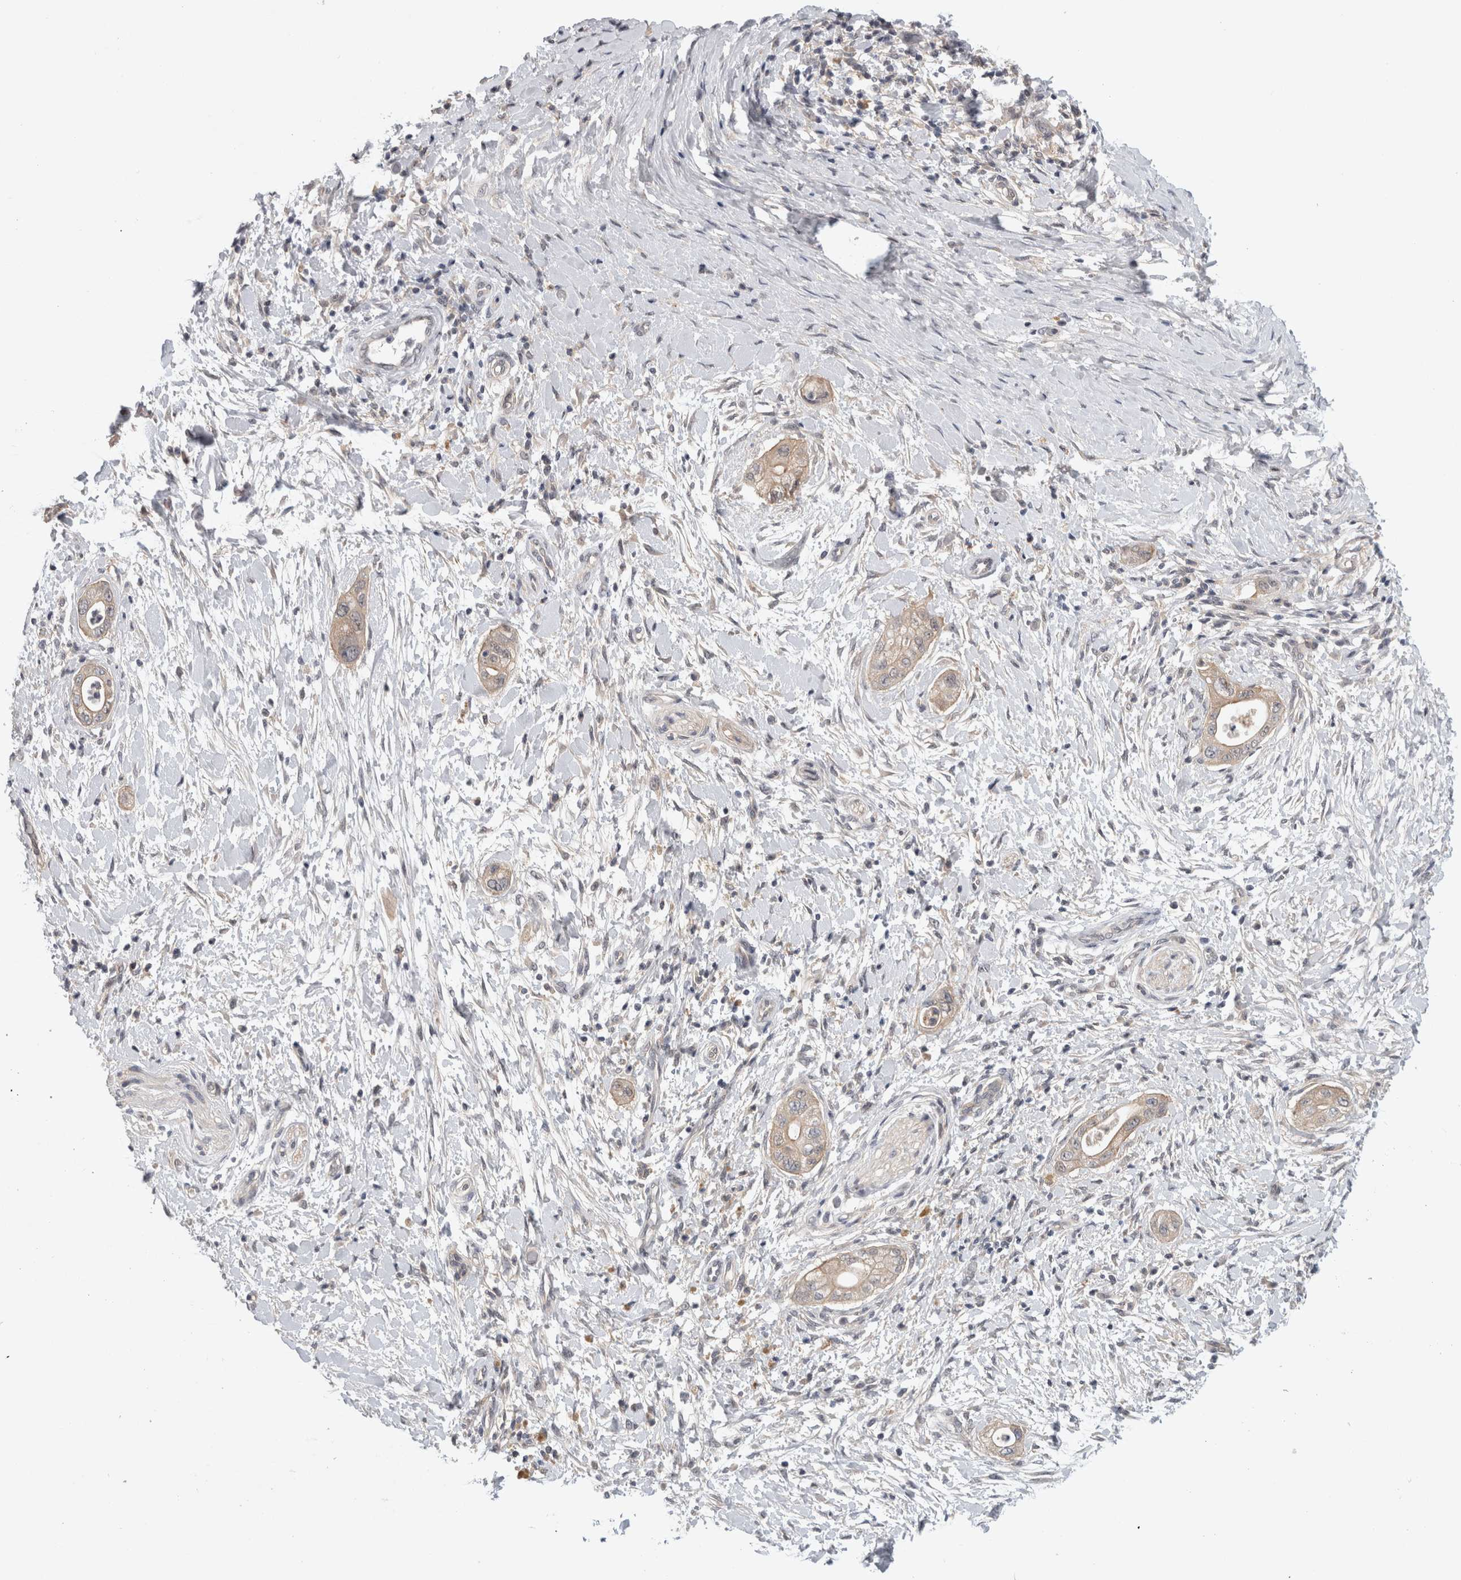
{"staining": {"intensity": "weak", "quantity": "<25%", "location": "cytoplasmic/membranous"}, "tissue": "pancreatic cancer", "cell_type": "Tumor cells", "image_type": "cancer", "snomed": [{"axis": "morphology", "description": "Adenocarcinoma, NOS"}, {"axis": "topography", "description": "Pancreas"}], "caption": "Immunohistochemical staining of pancreatic cancer (adenocarcinoma) demonstrates no significant staining in tumor cells.", "gene": "CERS3", "patient": {"sex": "male", "age": 58}}